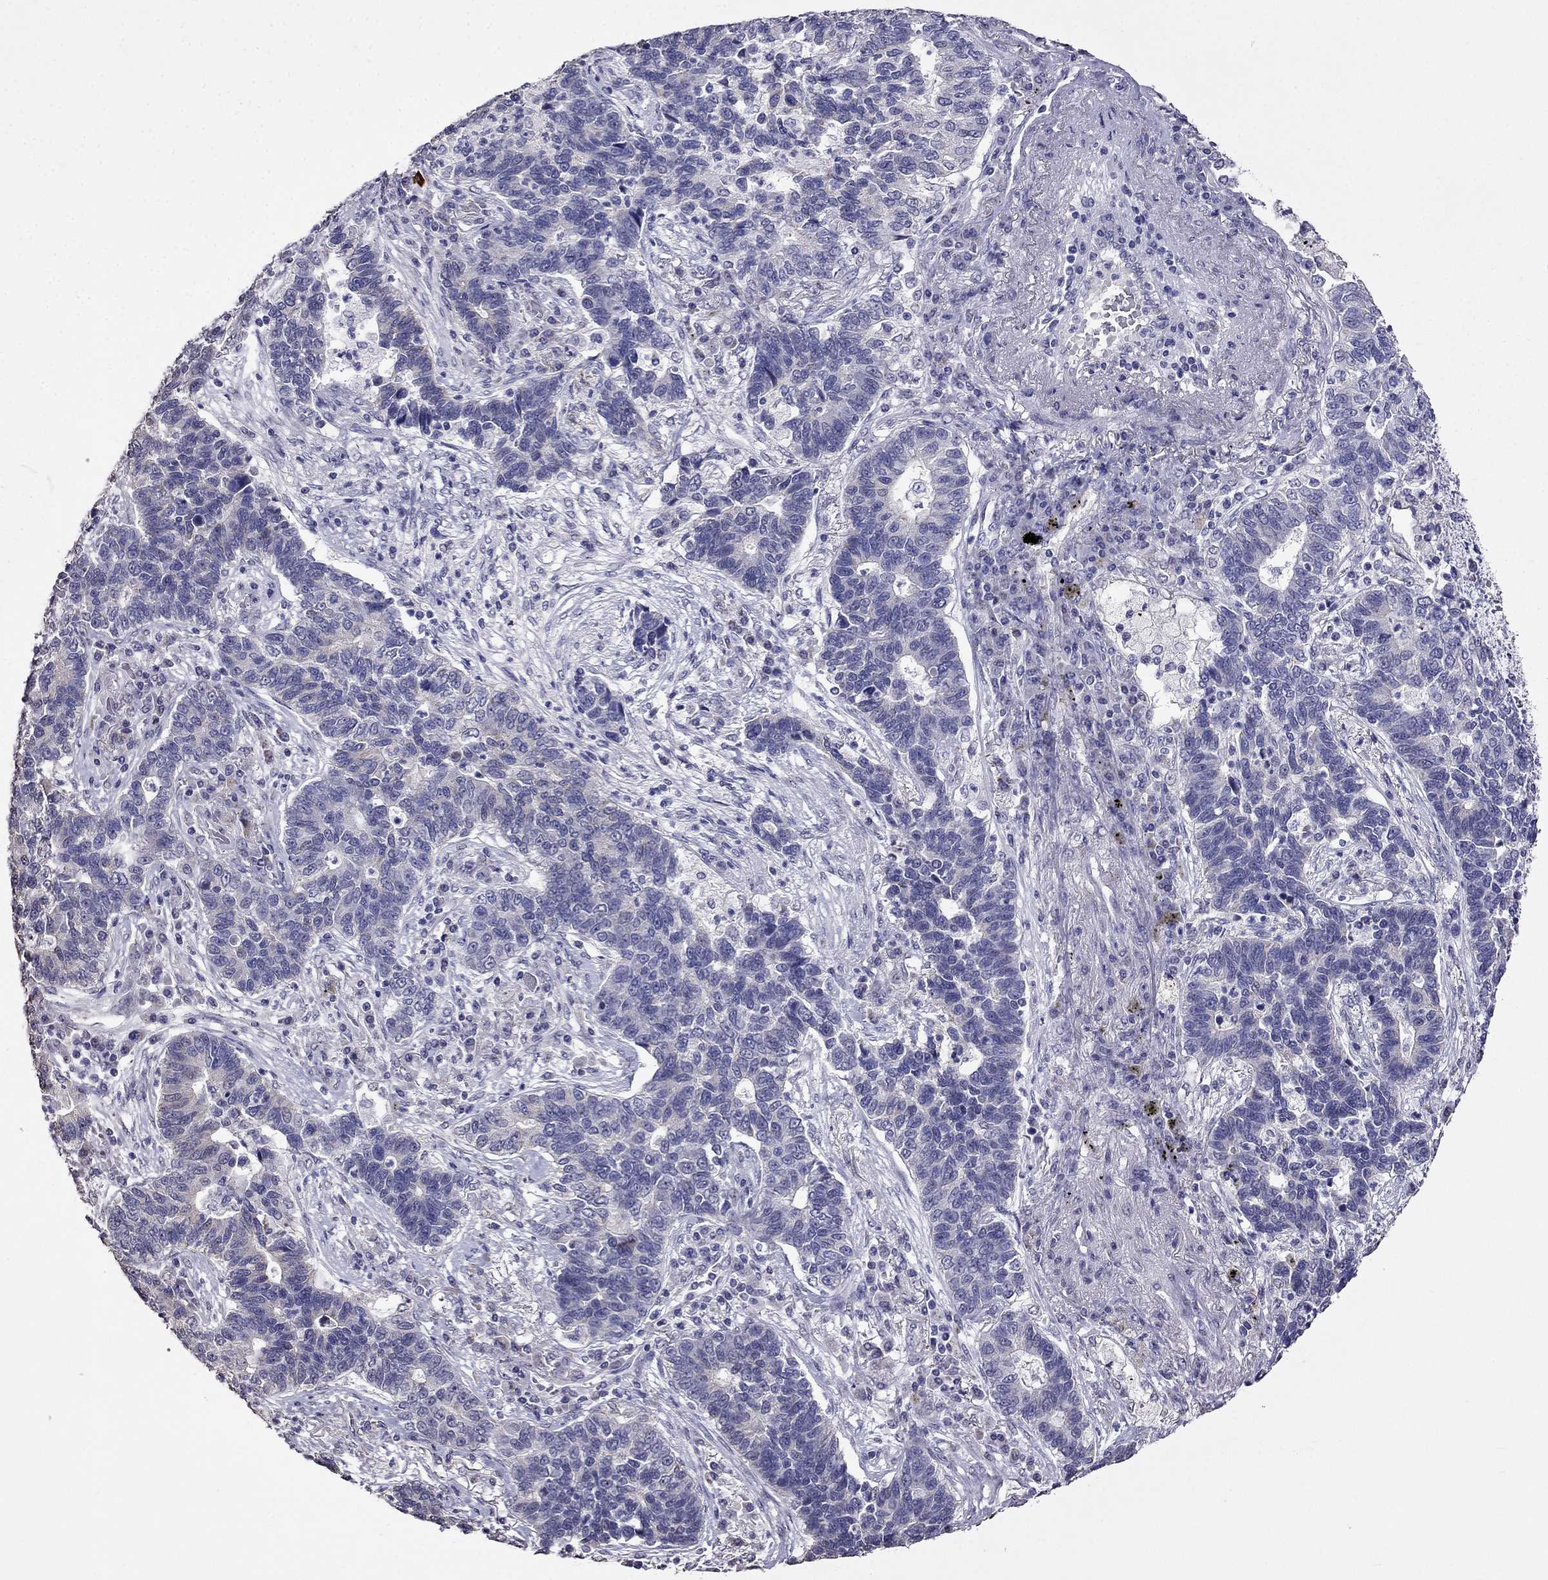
{"staining": {"intensity": "negative", "quantity": "none", "location": "none"}, "tissue": "lung cancer", "cell_type": "Tumor cells", "image_type": "cancer", "snomed": [{"axis": "morphology", "description": "Adenocarcinoma, NOS"}, {"axis": "topography", "description": "Lung"}], "caption": "Immunohistochemistry histopathology image of human lung cancer stained for a protein (brown), which displays no expression in tumor cells.", "gene": "AK5", "patient": {"sex": "female", "age": 57}}